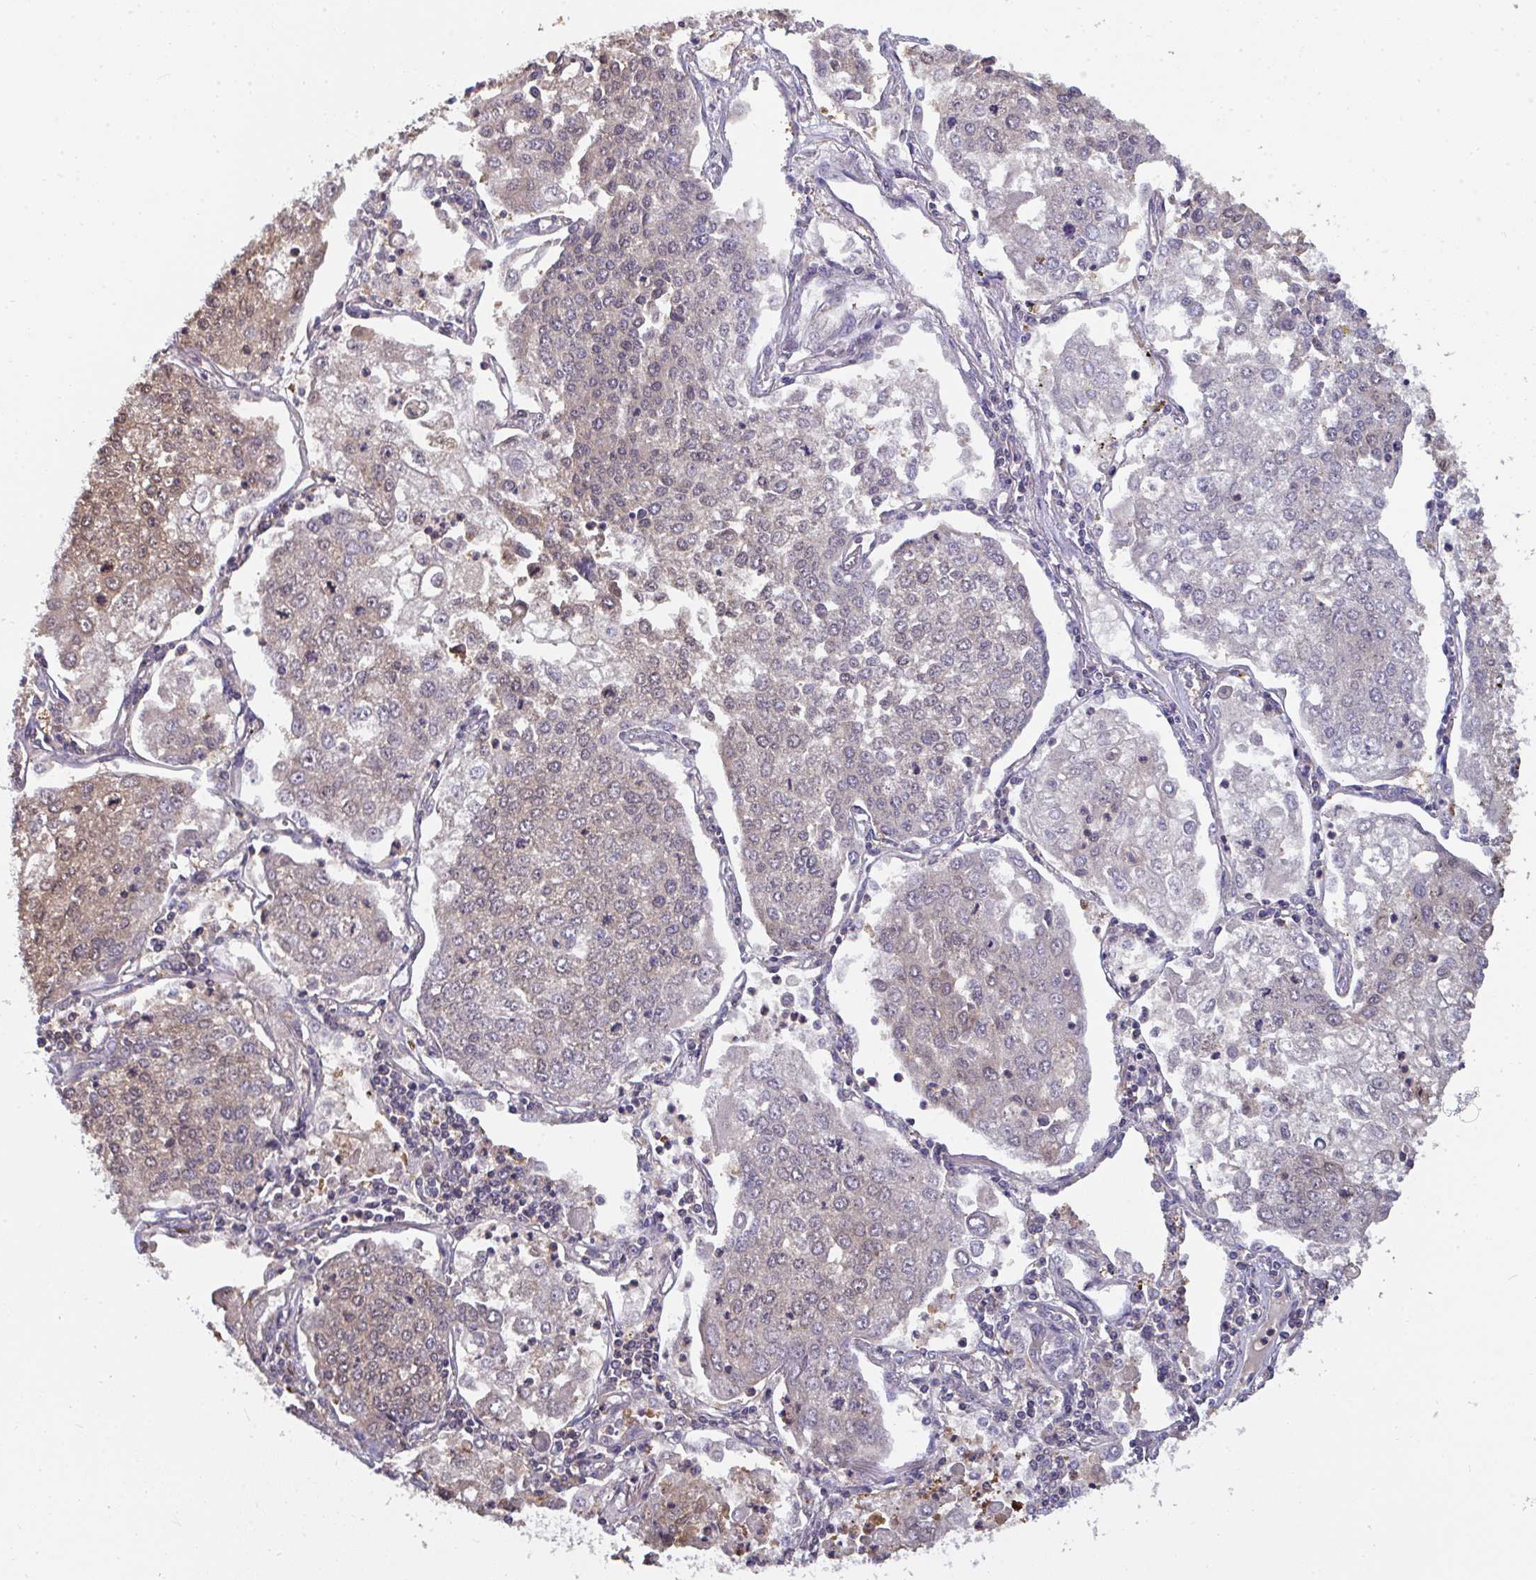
{"staining": {"intensity": "moderate", "quantity": "<25%", "location": "cytoplasmic/membranous,nuclear"}, "tissue": "lung cancer", "cell_type": "Tumor cells", "image_type": "cancer", "snomed": [{"axis": "morphology", "description": "Squamous cell carcinoma, NOS"}, {"axis": "topography", "description": "Lung"}], "caption": "This image displays IHC staining of human lung cancer (squamous cell carcinoma), with low moderate cytoplasmic/membranous and nuclear expression in about <25% of tumor cells.", "gene": "TTC9C", "patient": {"sex": "male", "age": 74}}